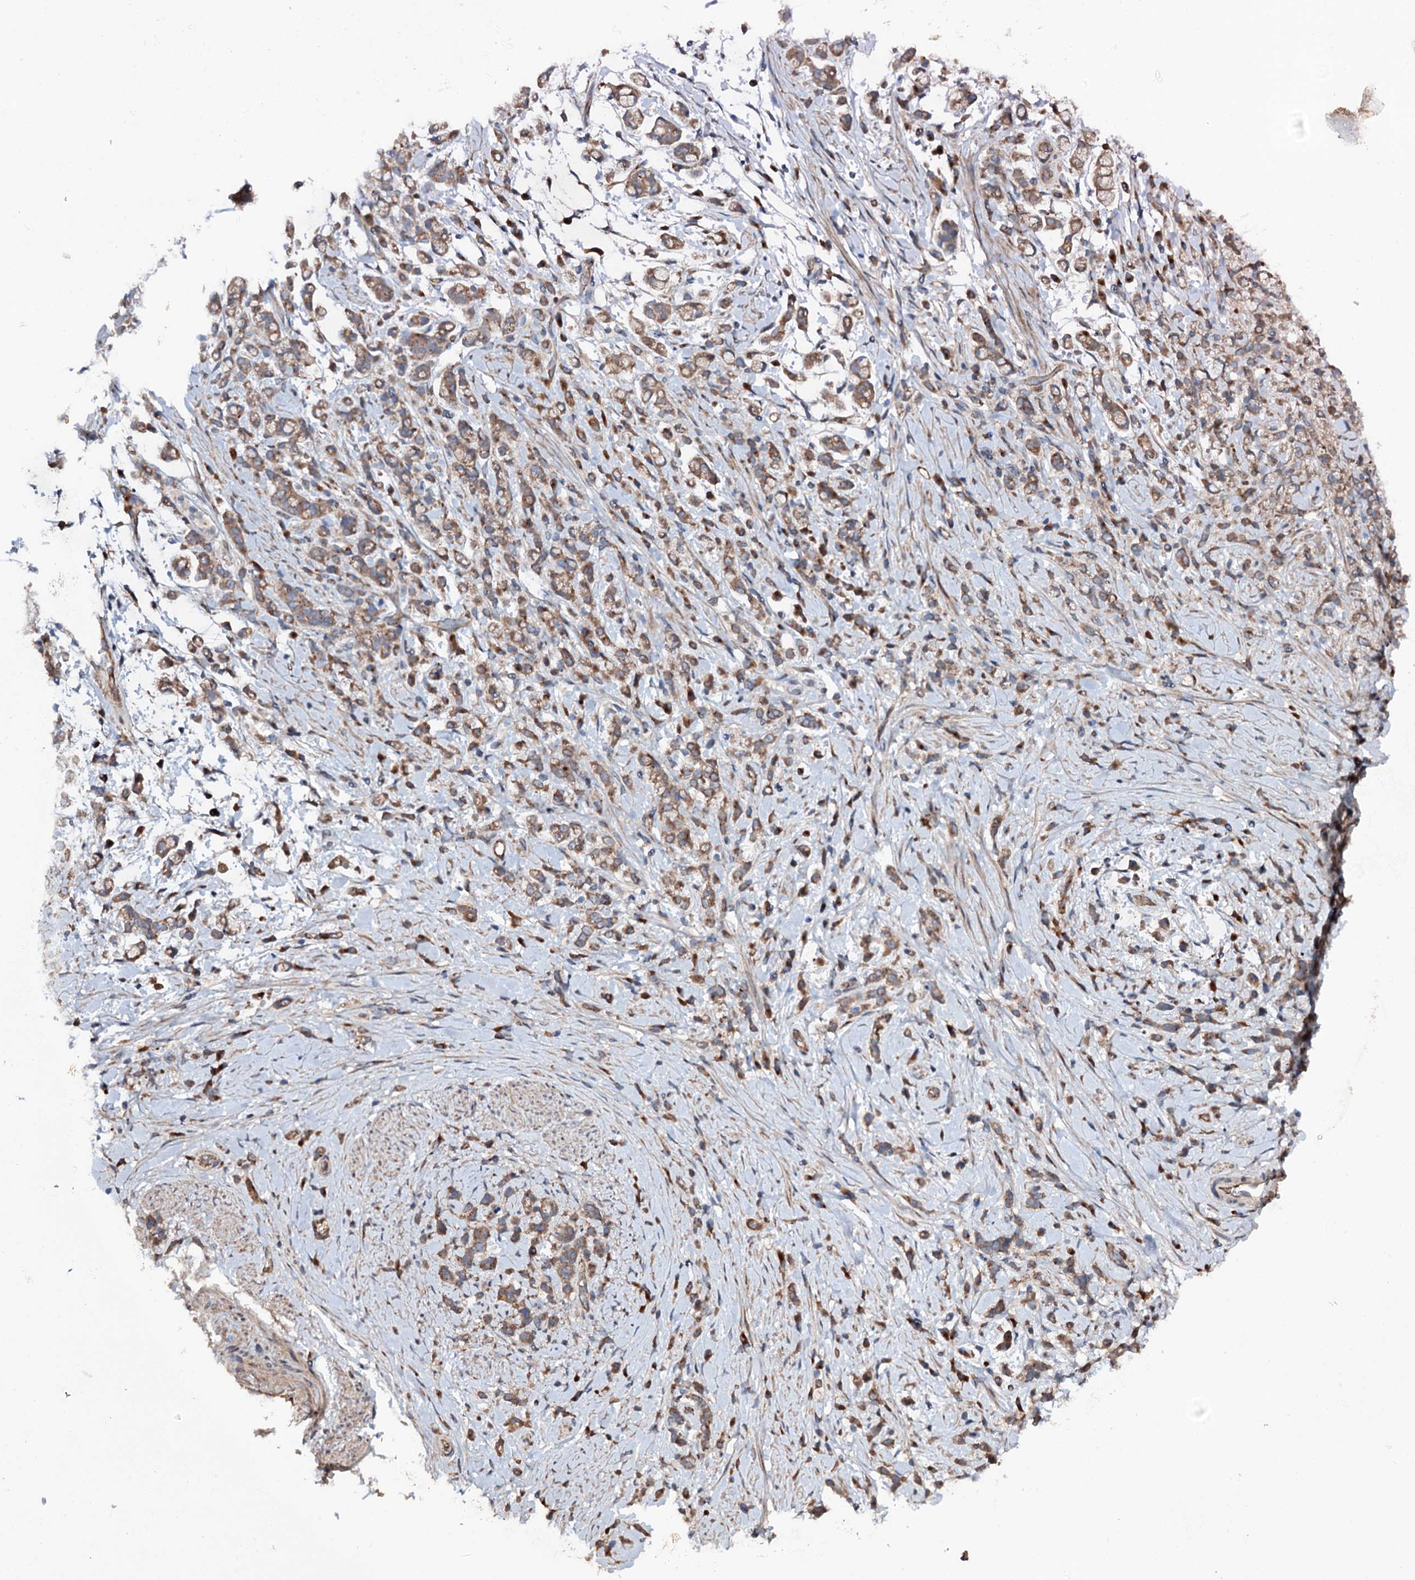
{"staining": {"intensity": "moderate", "quantity": ">75%", "location": "cytoplasmic/membranous"}, "tissue": "stomach cancer", "cell_type": "Tumor cells", "image_type": "cancer", "snomed": [{"axis": "morphology", "description": "Adenocarcinoma, NOS"}, {"axis": "topography", "description": "Stomach"}], "caption": "There is medium levels of moderate cytoplasmic/membranous staining in tumor cells of stomach cancer, as demonstrated by immunohistochemical staining (brown color).", "gene": "ADGRG4", "patient": {"sex": "female", "age": 60}}